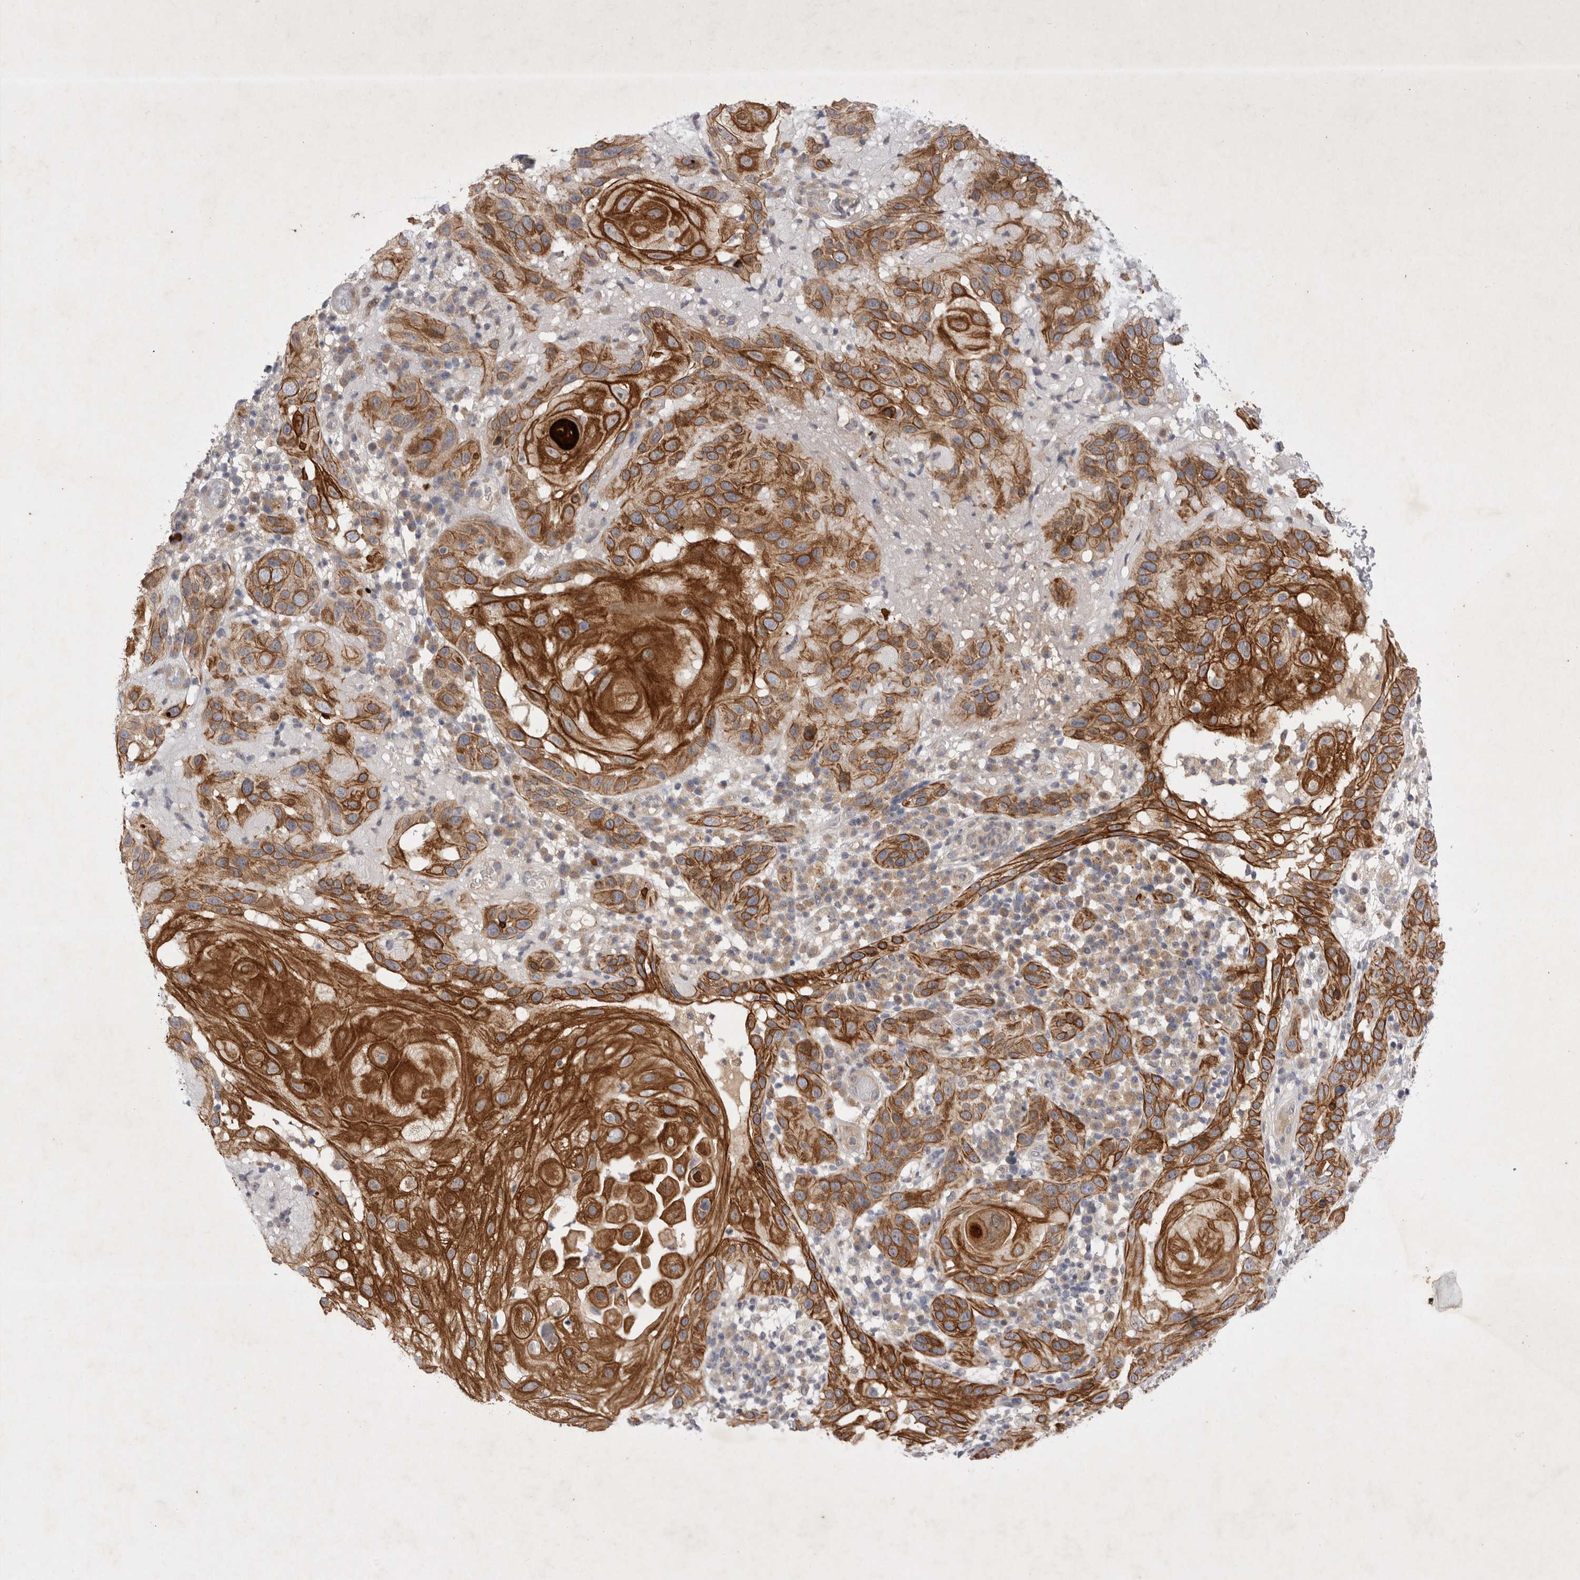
{"staining": {"intensity": "strong", "quantity": ">75%", "location": "cytoplasmic/membranous"}, "tissue": "skin cancer", "cell_type": "Tumor cells", "image_type": "cancer", "snomed": [{"axis": "morphology", "description": "Normal tissue, NOS"}, {"axis": "morphology", "description": "Squamous cell carcinoma, NOS"}, {"axis": "topography", "description": "Skin"}], "caption": "High-power microscopy captured an IHC histopathology image of squamous cell carcinoma (skin), revealing strong cytoplasmic/membranous expression in about >75% of tumor cells. The staining was performed using DAB, with brown indicating positive protein expression. Nuclei are stained blue with hematoxylin.", "gene": "PTPDC1", "patient": {"sex": "female", "age": 96}}